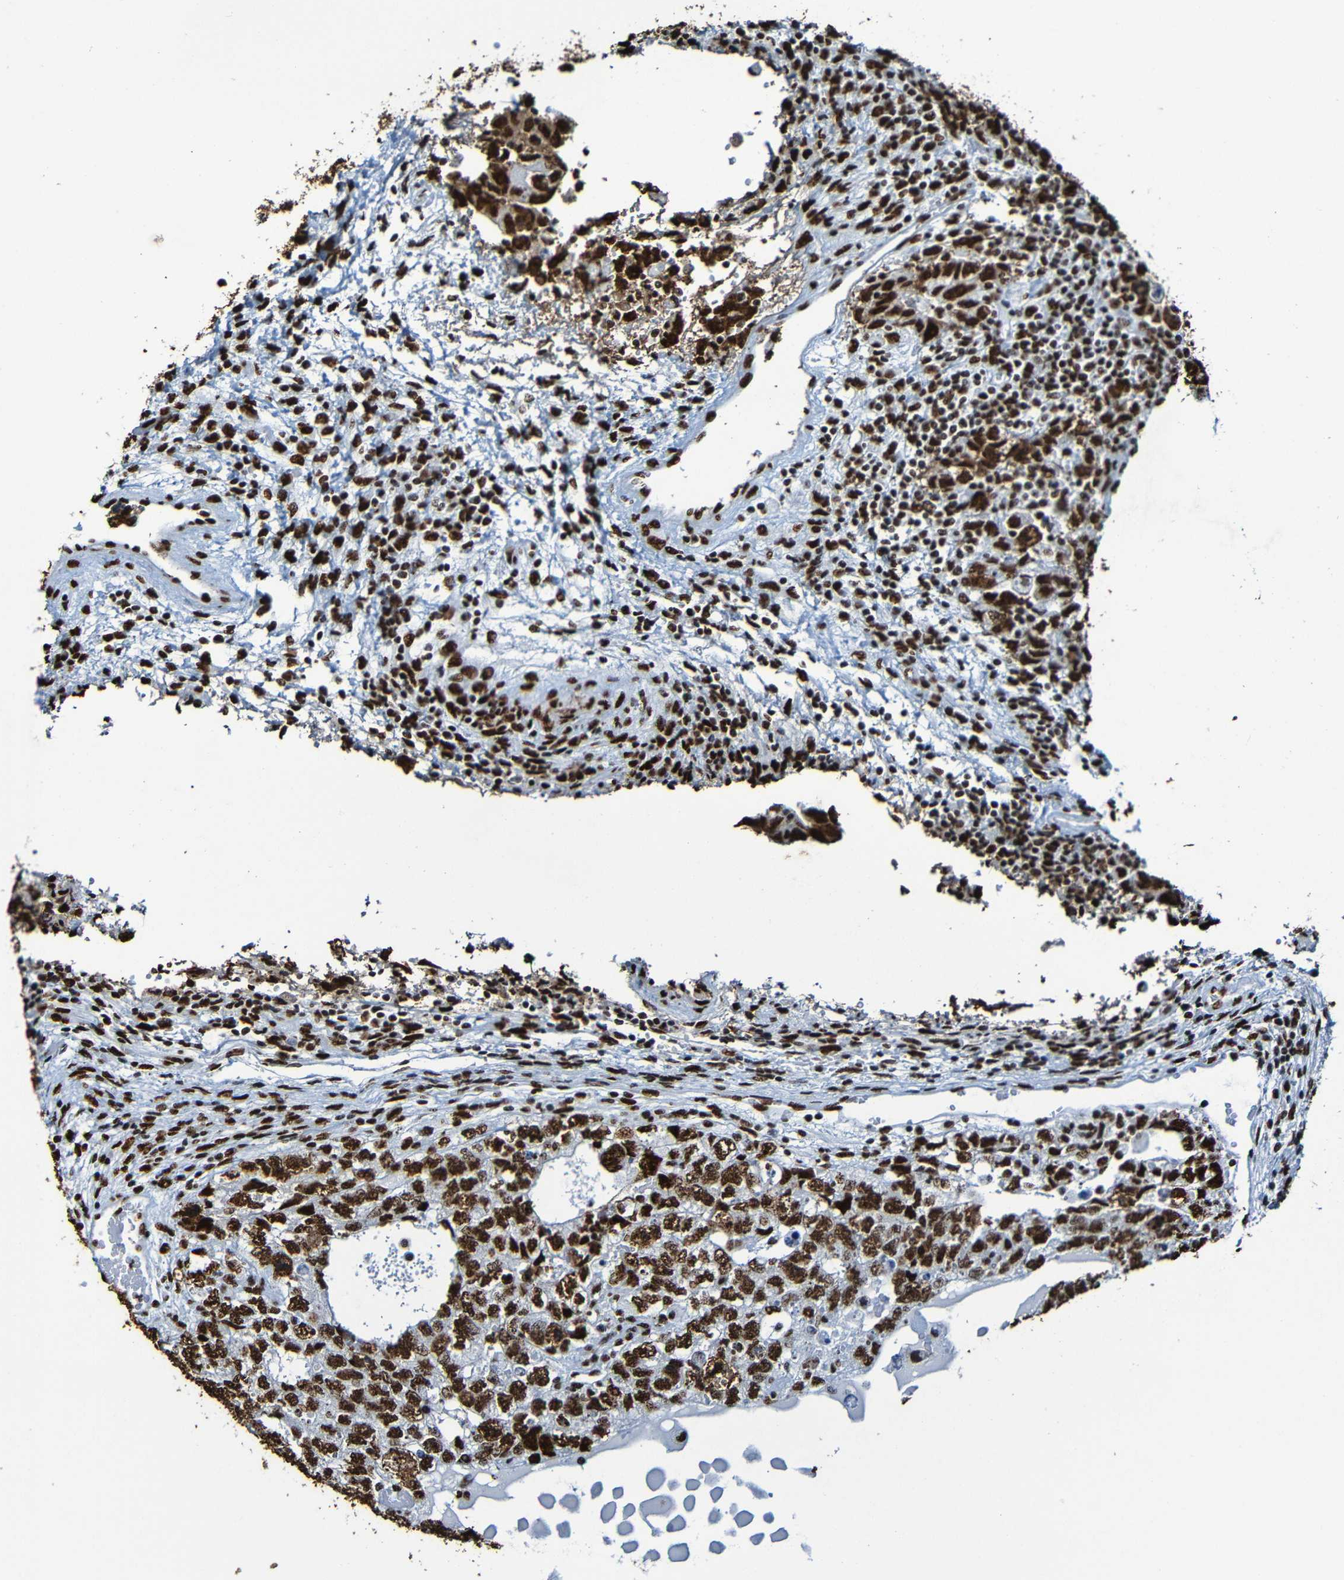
{"staining": {"intensity": "strong", "quantity": ">75%", "location": "nuclear"}, "tissue": "testis cancer", "cell_type": "Tumor cells", "image_type": "cancer", "snomed": [{"axis": "morphology", "description": "Carcinoma, Embryonal, NOS"}, {"axis": "topography", "description": "Testis"}], "caption": "Protein analysis of testis cancer (embryonal carcinoma) tissue exhibits strong nuclear staining in approximately >75% of tumor cells.", "gene": "SRSF3", "patient": {"sex": "male", "age": 36}}